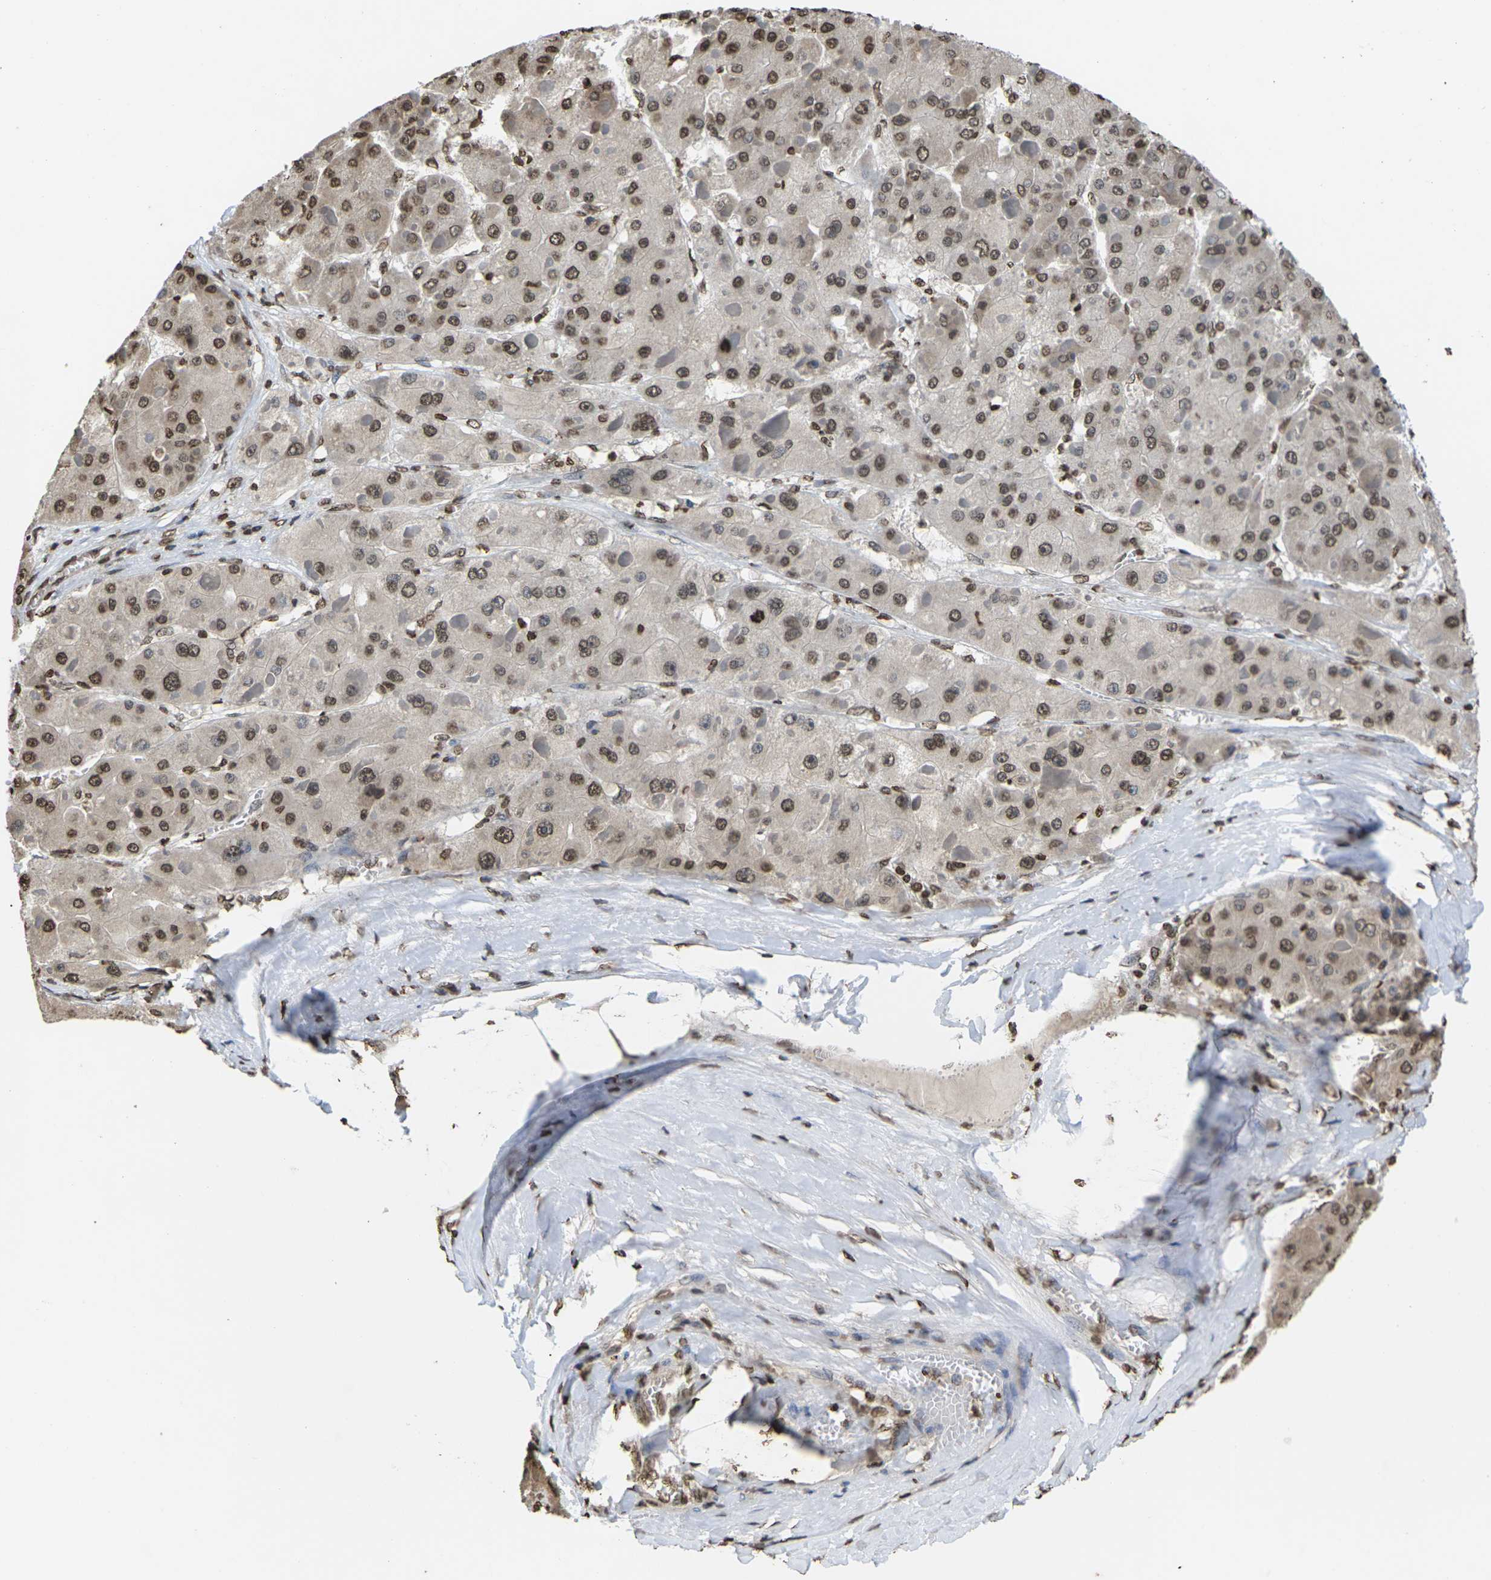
{"staining": {"intensity": "moderate", "quantity": ">75%", "location": "nuclear"}, "tissue": "liver cancer", "cell_type": "Tumor cells", "image_type": "cancer", "snomed": [{"axis": "morphology", "description": "Carcinoma, Hepatocellular, NOS"}, {"axis": "topography", "description": "Liver"}], "caption": "A brown stain highlights moderate nuclear expression of a protein in liver hepatocellular carcinoma tumor cells.", "gene": "EMSY", "patient": {"sex": "female", "age": 73}}